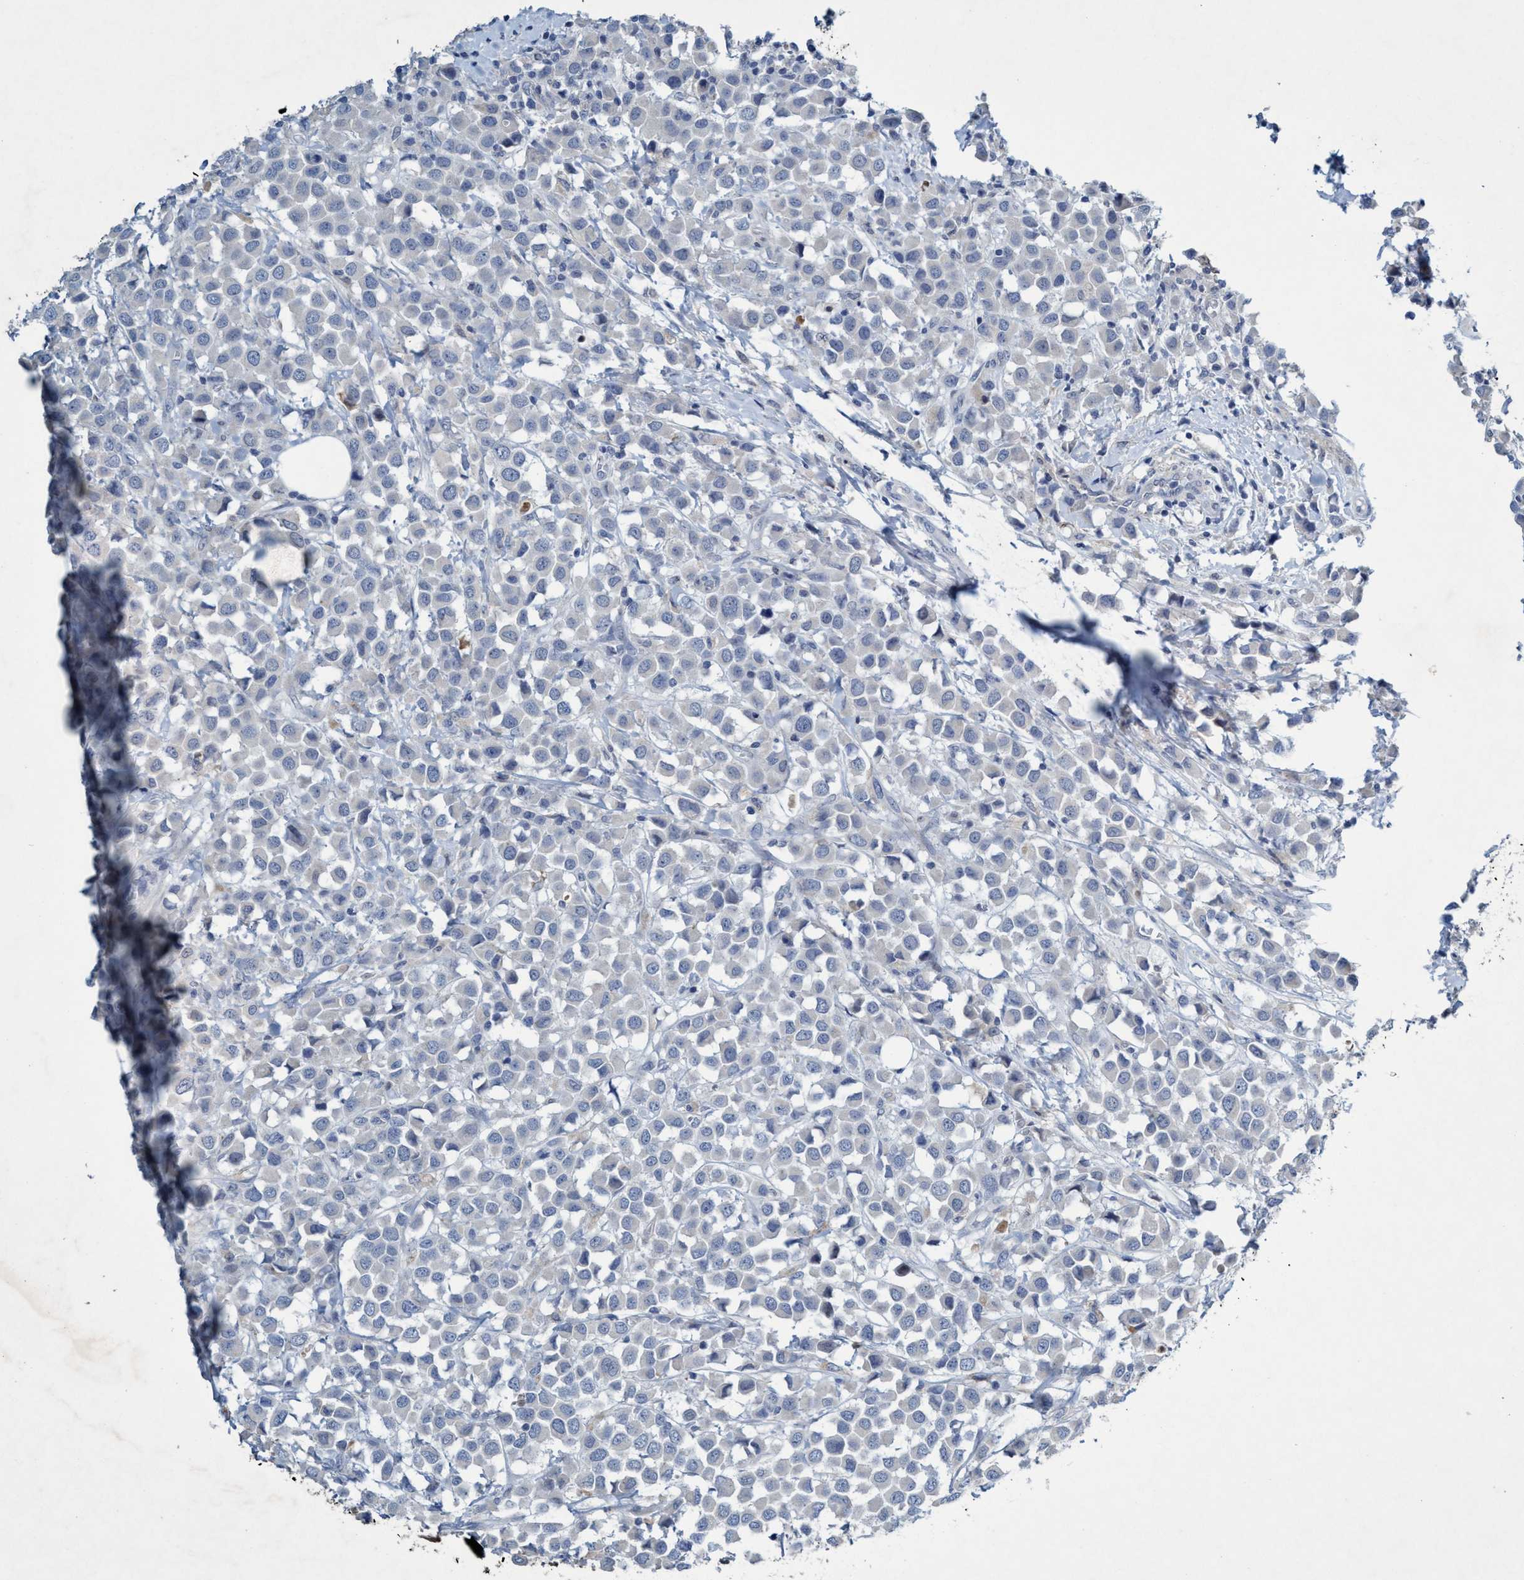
{"staining": {"intensity": "negative", "quantity": "none", "location": "none"}, "tissue": "breast cancer", "cell_type": "Tumor cells", "image_type": "cancer", "snomed": [{"axis": "morphology", "description": "Duct carcinoma"}, {"axis": "topography", "description": "Breast"}], "caption": "A histopathology image of breast invasive ductal carcinoma stained for a protein demonstrates no brown staining in tumor cells.", "gene": "RNF208", "patient": {"sex": "female", "age": 61}}